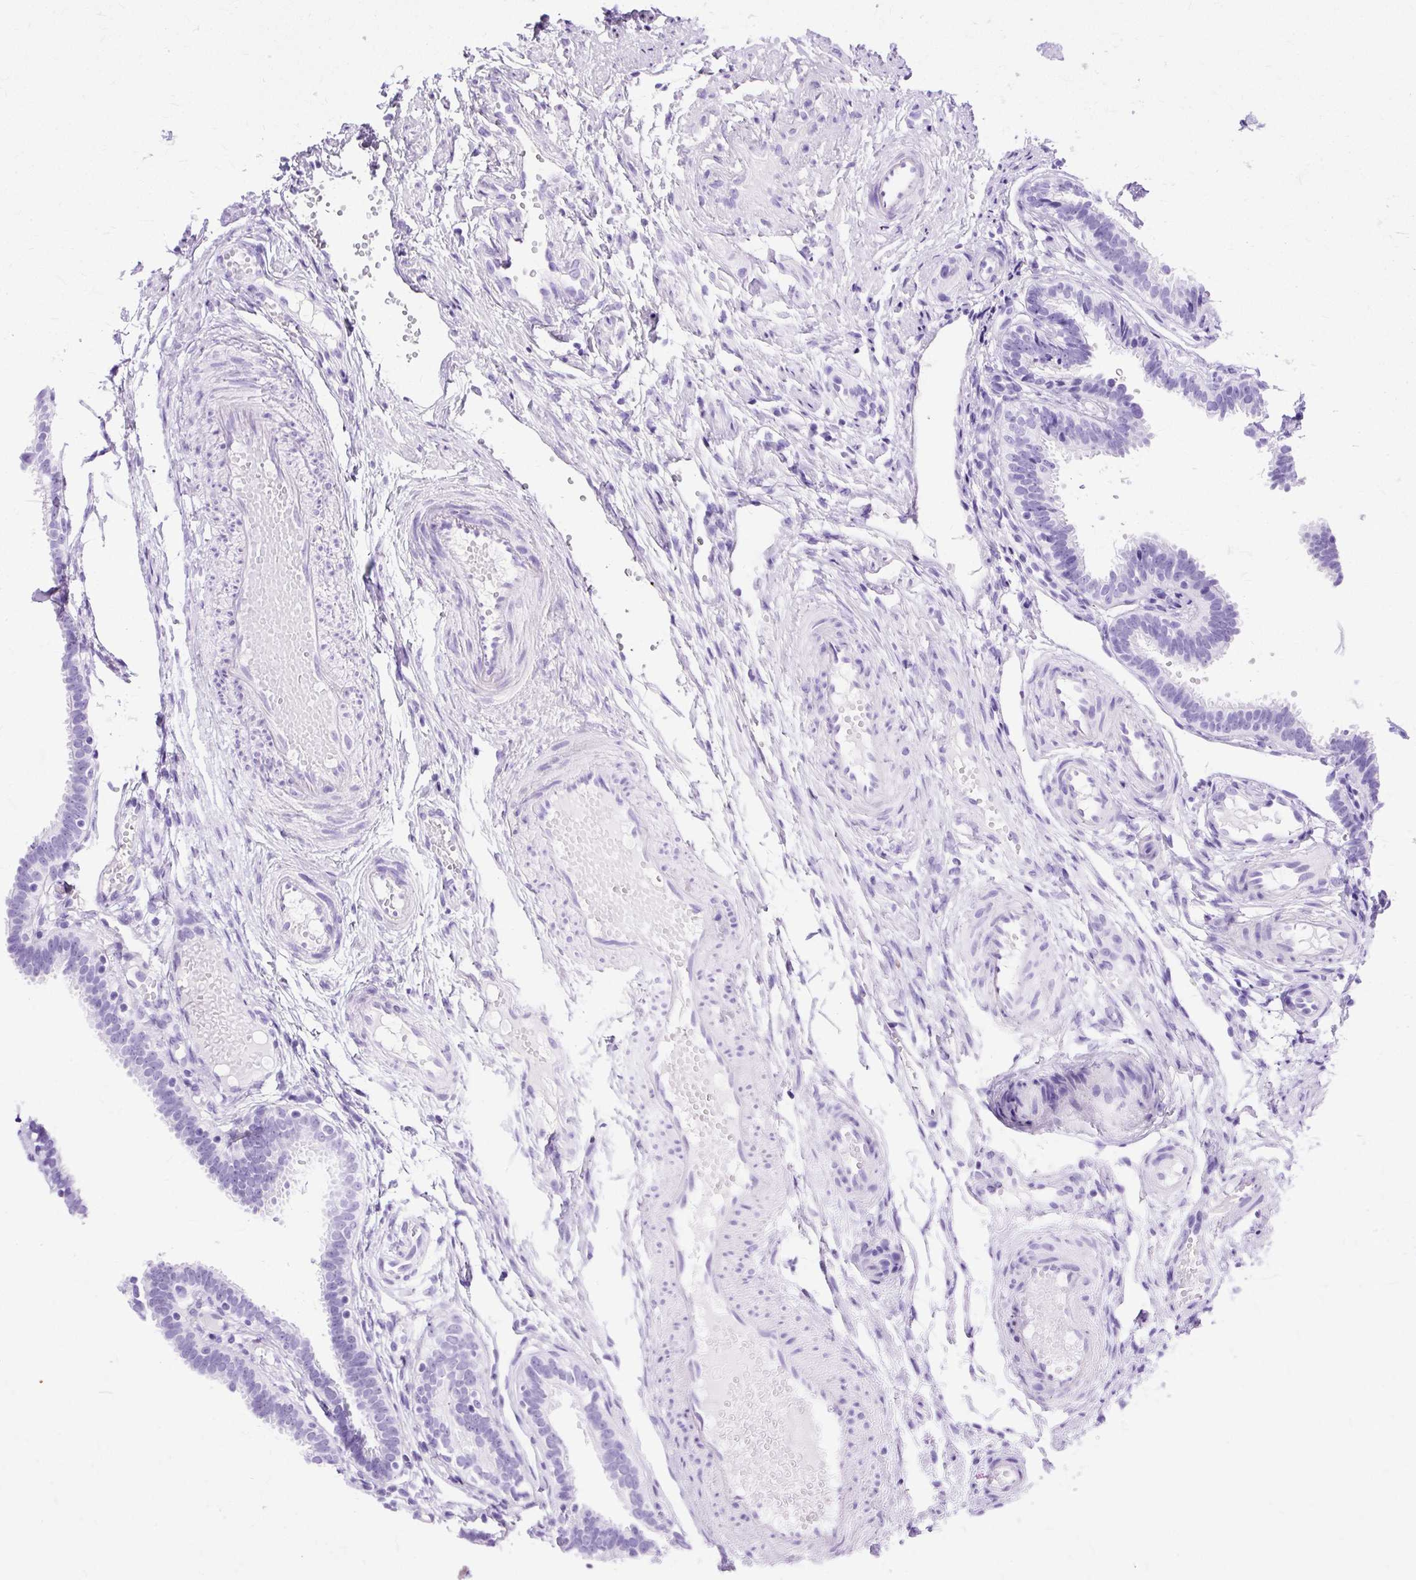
{"staining": {"intensity": "negative", "quantity": "none", "location": "none"}, "tissue": "fallopian tube", "cell_type": "Glandular cells", "image_type": "normal", "snomed": [{"axis": "morphology", "description": "Normal tissue, NOS"}, {"axis": "topography", "description": "Fallopian tube"}], "caption": "This is an immunohistochemistry micrograph of unremarkable human fallopian tube. There is no expression in glandular cells.", "gene": "SLC8A2", "patient": {"sex": "female", "age": 37}}